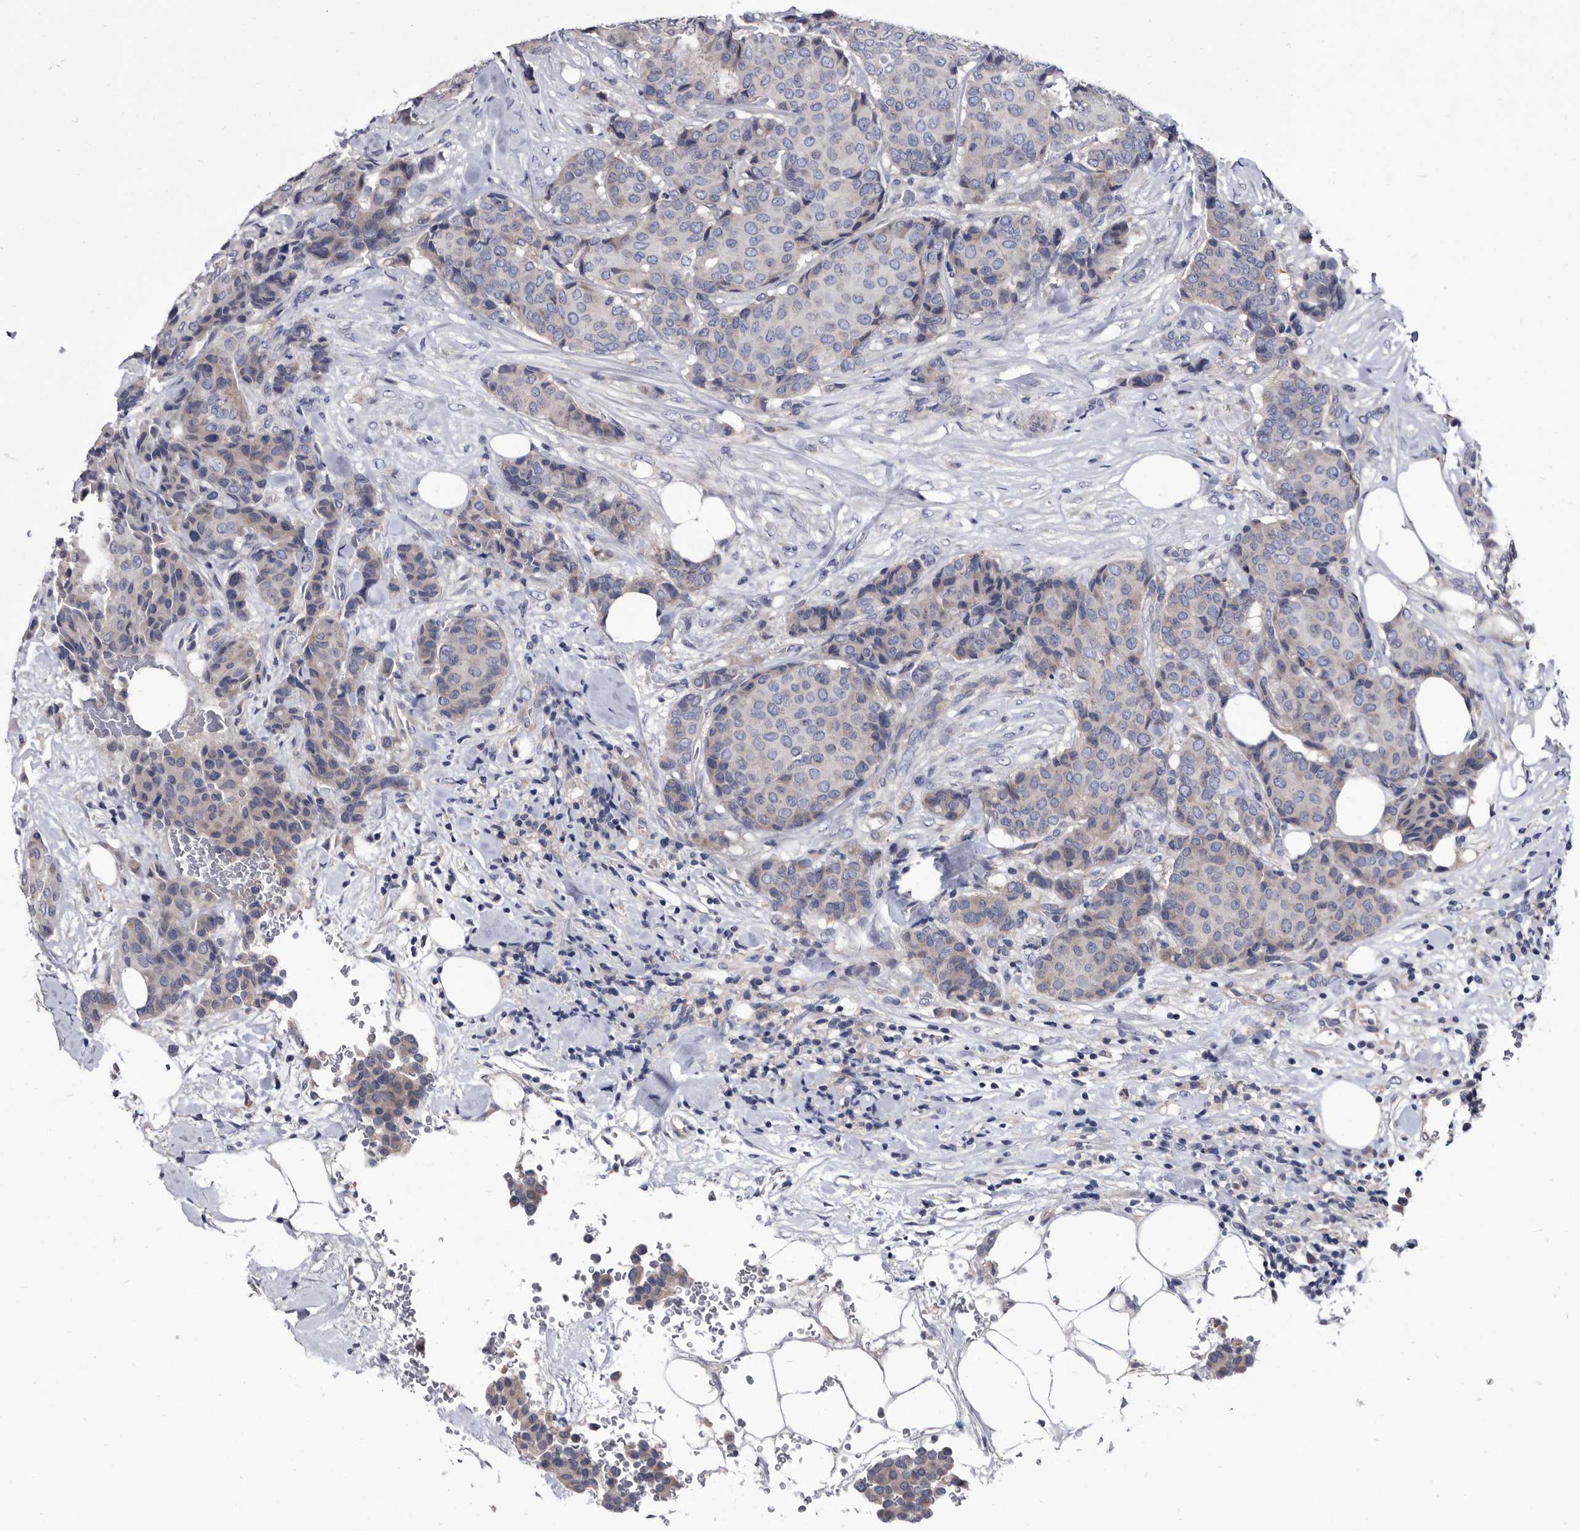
{"staining": {"intensity": "negative", "quantity": "none", "location": "none"}, "tissue": "breast cancer", "cell_type": "Tumor cells", "image_type": "cancer", "snomed": [{"axis": "morphology", "description": "Duct carcinoma"}, {"axis": "topography", "description": "Breast"}], "caption": "Invasive ductal carcinoma (breast) was stained to show a protein in brown. There is no significant expression in tumor cells.", "gene": "DTNBP1", "patient": {"sex": "female", "age": 75}}